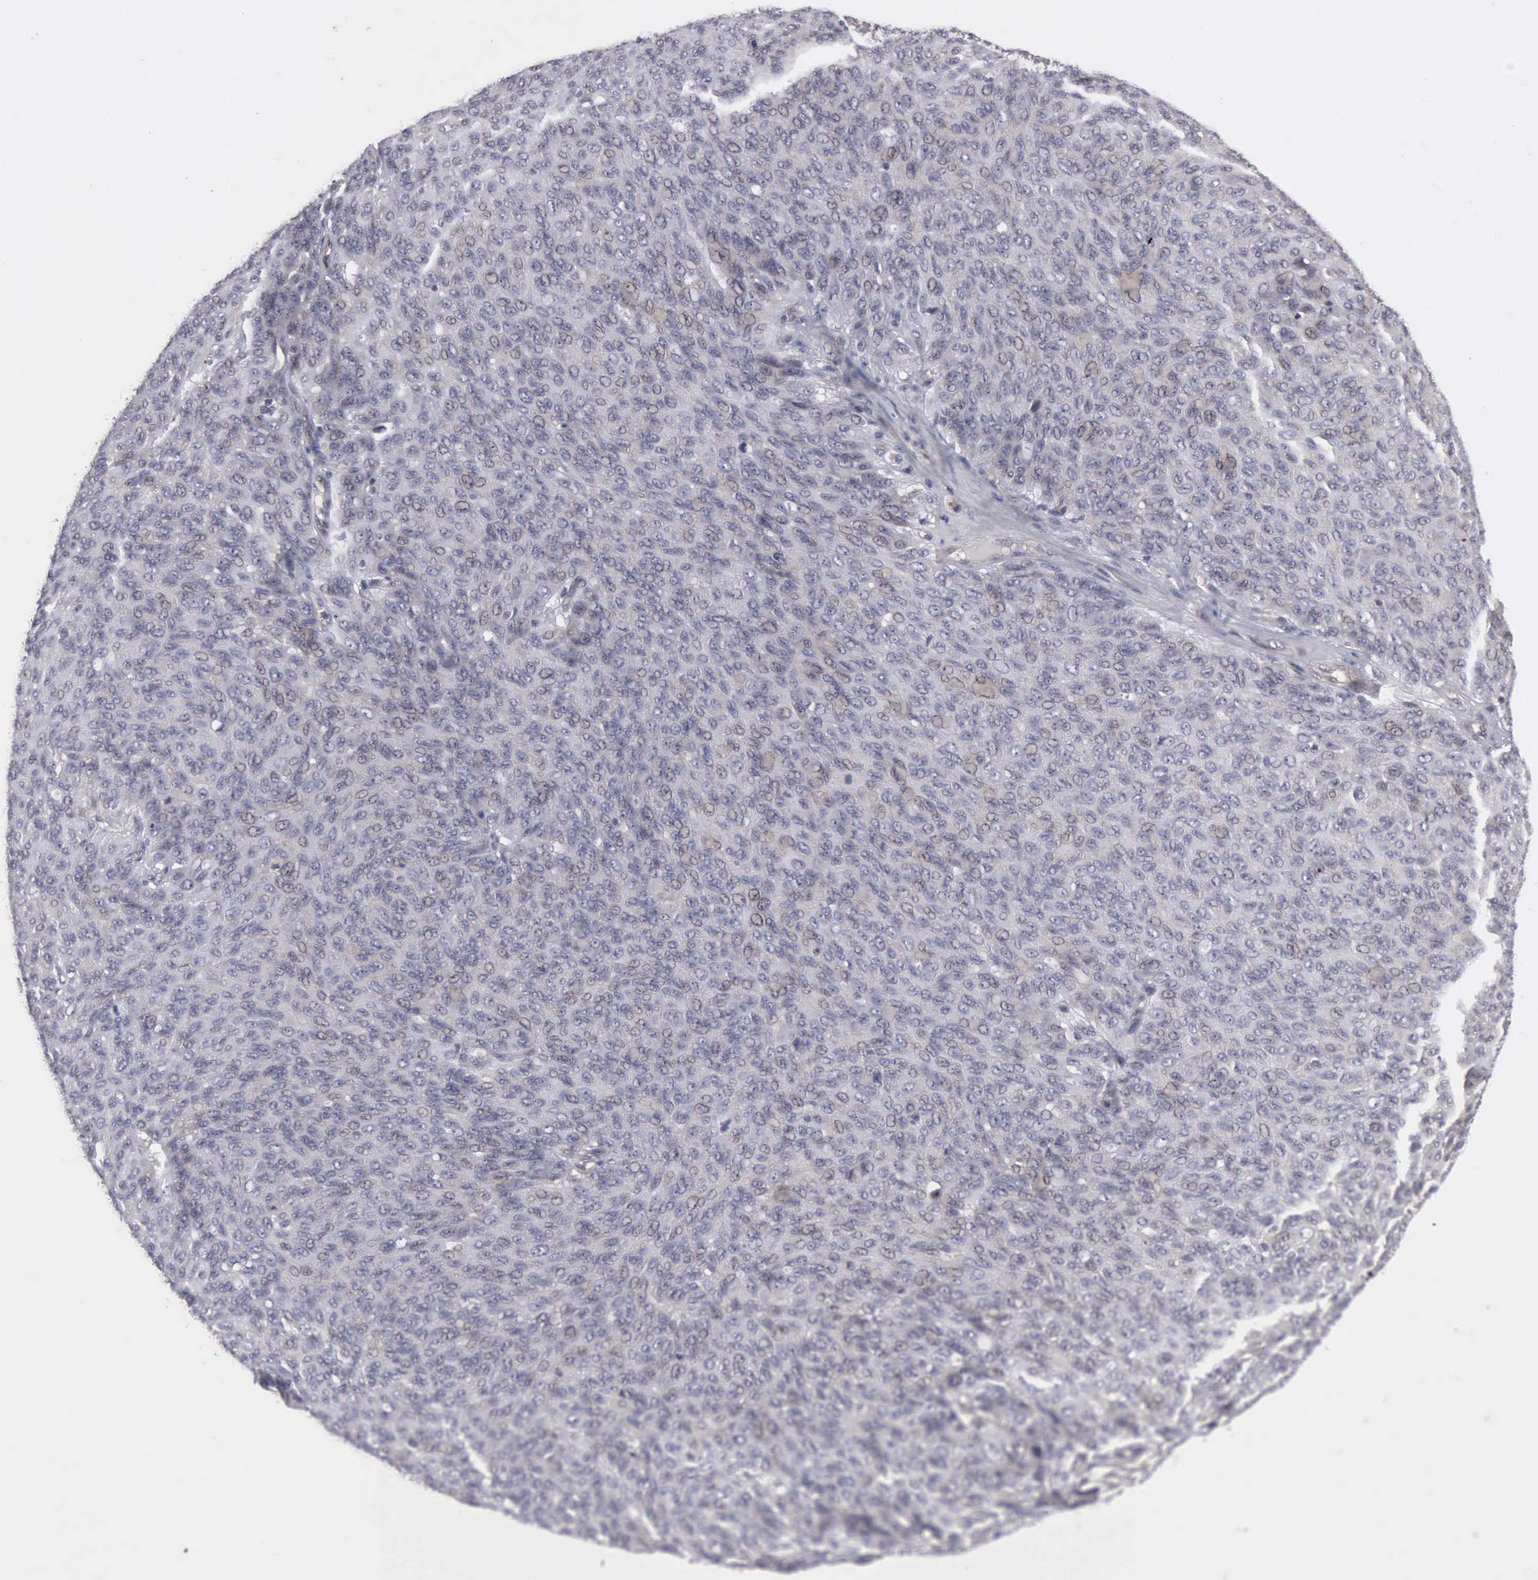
{"staining": {"intensity": "negative", "quantity": "none", "location": "none"}, "tissue": "ovarian cancer", "cell_type": "Tumor cells", "image_type": "cancer", "snomed": [{"axis": "morphology", "description": "Carcinoma, endometroid"}, {"axis": "topography", "description": "Ovary"}], "caption": "Immunohistochemistry (IHC) of human ovarian cancer (endometroid carcinoma) displays no staining in tumor cells.", "gene": "MMP9", "patient": {"sex": "female", "age": 60}}